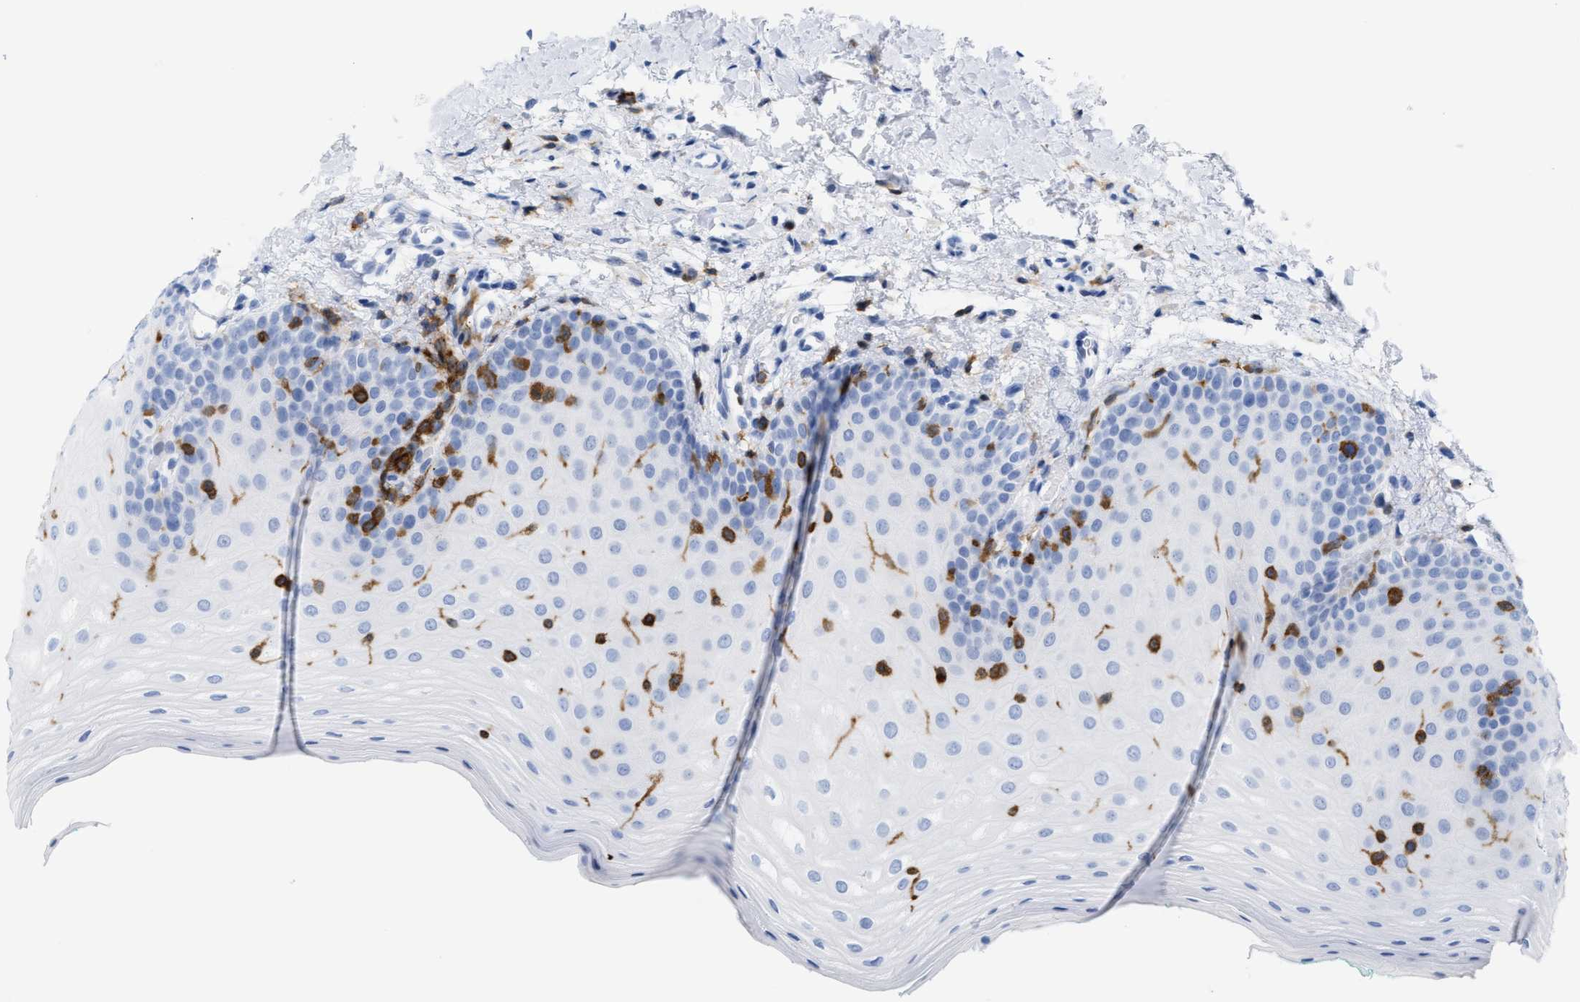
{"staining": {"intensity": "negative", "quantity": "none", "location": "none"}, "tissue": "oral mucosa", "cell_type": "Squamous epithelial cells", "image_type": "normal", "snomed": [{"axis": "morphology", "description": "Normal tissue, NOS"}, {"axis": "topography", "description": "Skin"}, {"axis": "topography", "description": "Oral tissue"}], "caption": "This histopathology image is of normal oral mucosa stained with IHC to label a protein in brown with the nuclei are counter-stained blue. There is no staining in squamous epithelial cells. Brightfield microscopy of immunohistochemistry stained with DAB (3,3'-diaminobenzidine) (brown) and hematoxylin (blue), captured at high magnification.", "gene": "LCP1", "patient": {"sex": "male", "age": 84}}